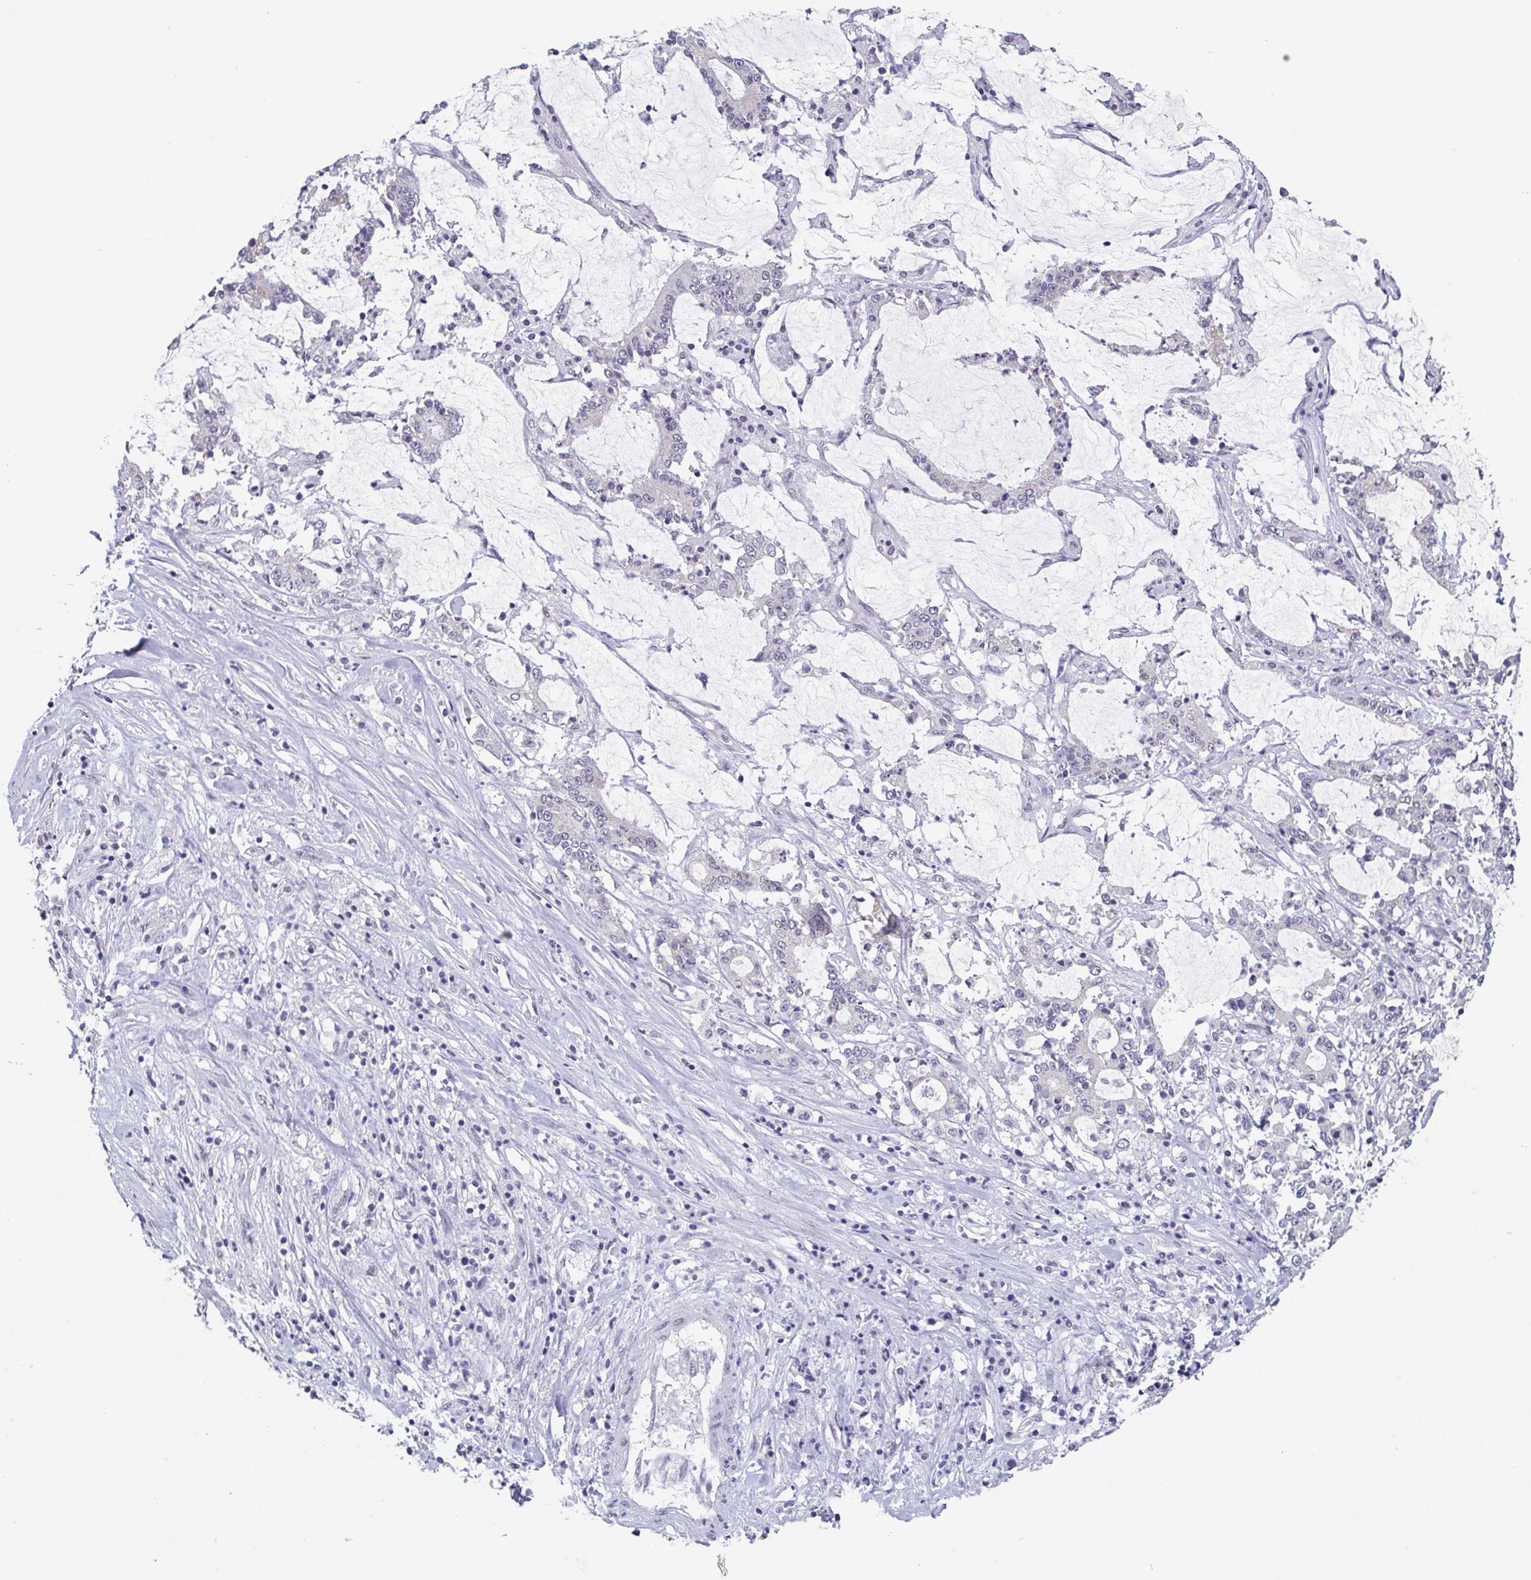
{"staining": {"intensity": "negative", "quantity": "none", "location": "none"}, "tissue": "stomach cancer", "cell_type": "Tumor cells", "image_type": "cancer", "snomed": [{"axis": "morphology", "description": "Adenocarcinoma, NOS"}, {"axis": "topography", "description": "Stomach, upper"}], "caption": "Tumor cells are negative for brown protein staining in stomach cancer. Brightfield microscopy of immunohistochemistry stained with DAB (3,3'-diaminobenzidine) (brown) and hematoxylin (blue), captured at high magnification.", "gene": "TMEM92", "patient": {"sex": "male", "age": 68}}